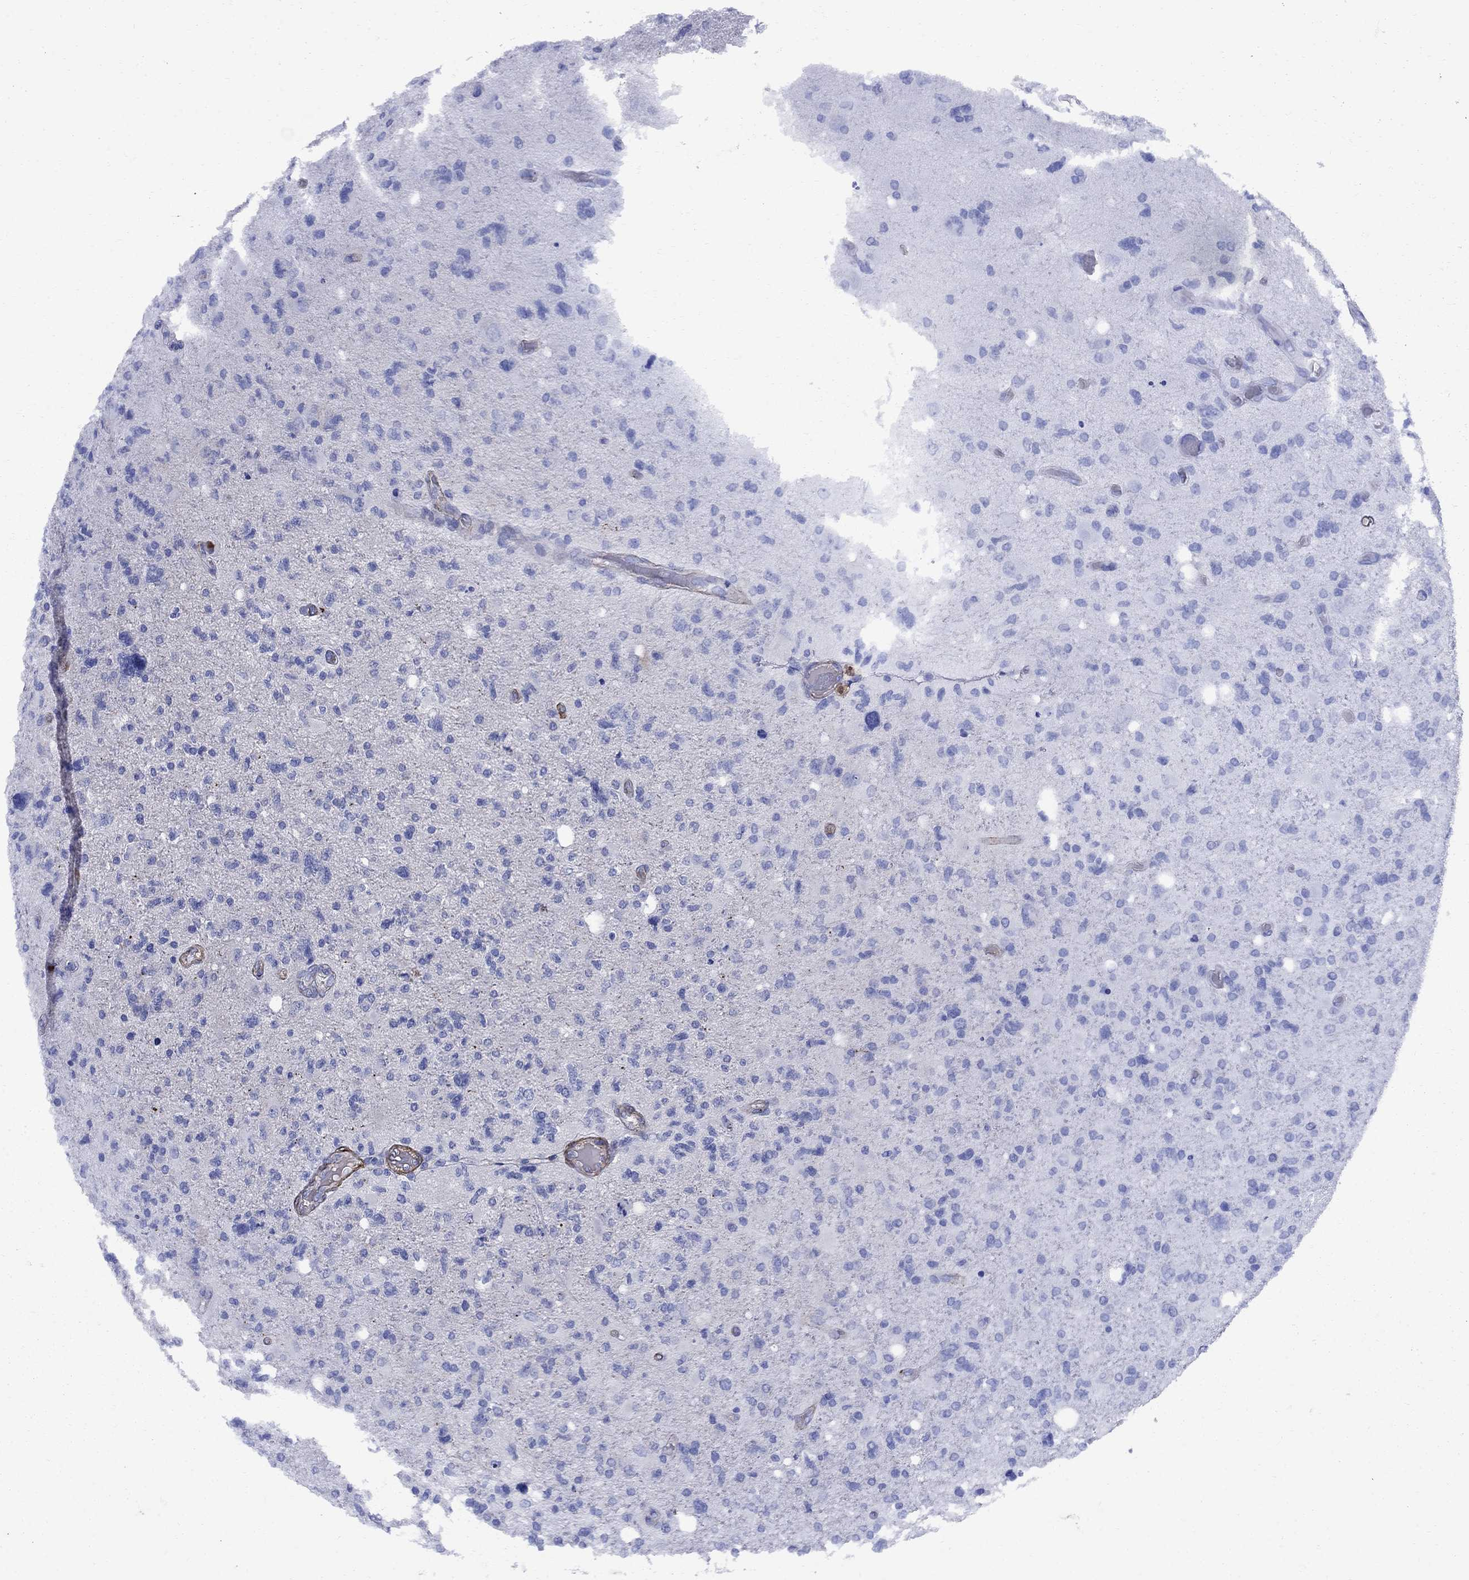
{"staining": {"intensity": "negative", "quantity": "none", "location": "none"}, "tissue": "glioma", "cell_type": "Tumor cells", "image_type": "cancer", "snomed": [{"axis": "morphology", "description": "Glioma, malignant, High grade"}, {"axis": "topography", "description": "Cerebral cortex"}], "caption": "The photomicrograph reveals no significant positivity in tumor cells of high-grade glioma (malignant).", "gene": "VTN", "patient": {"sex": "male", "age": 70}}